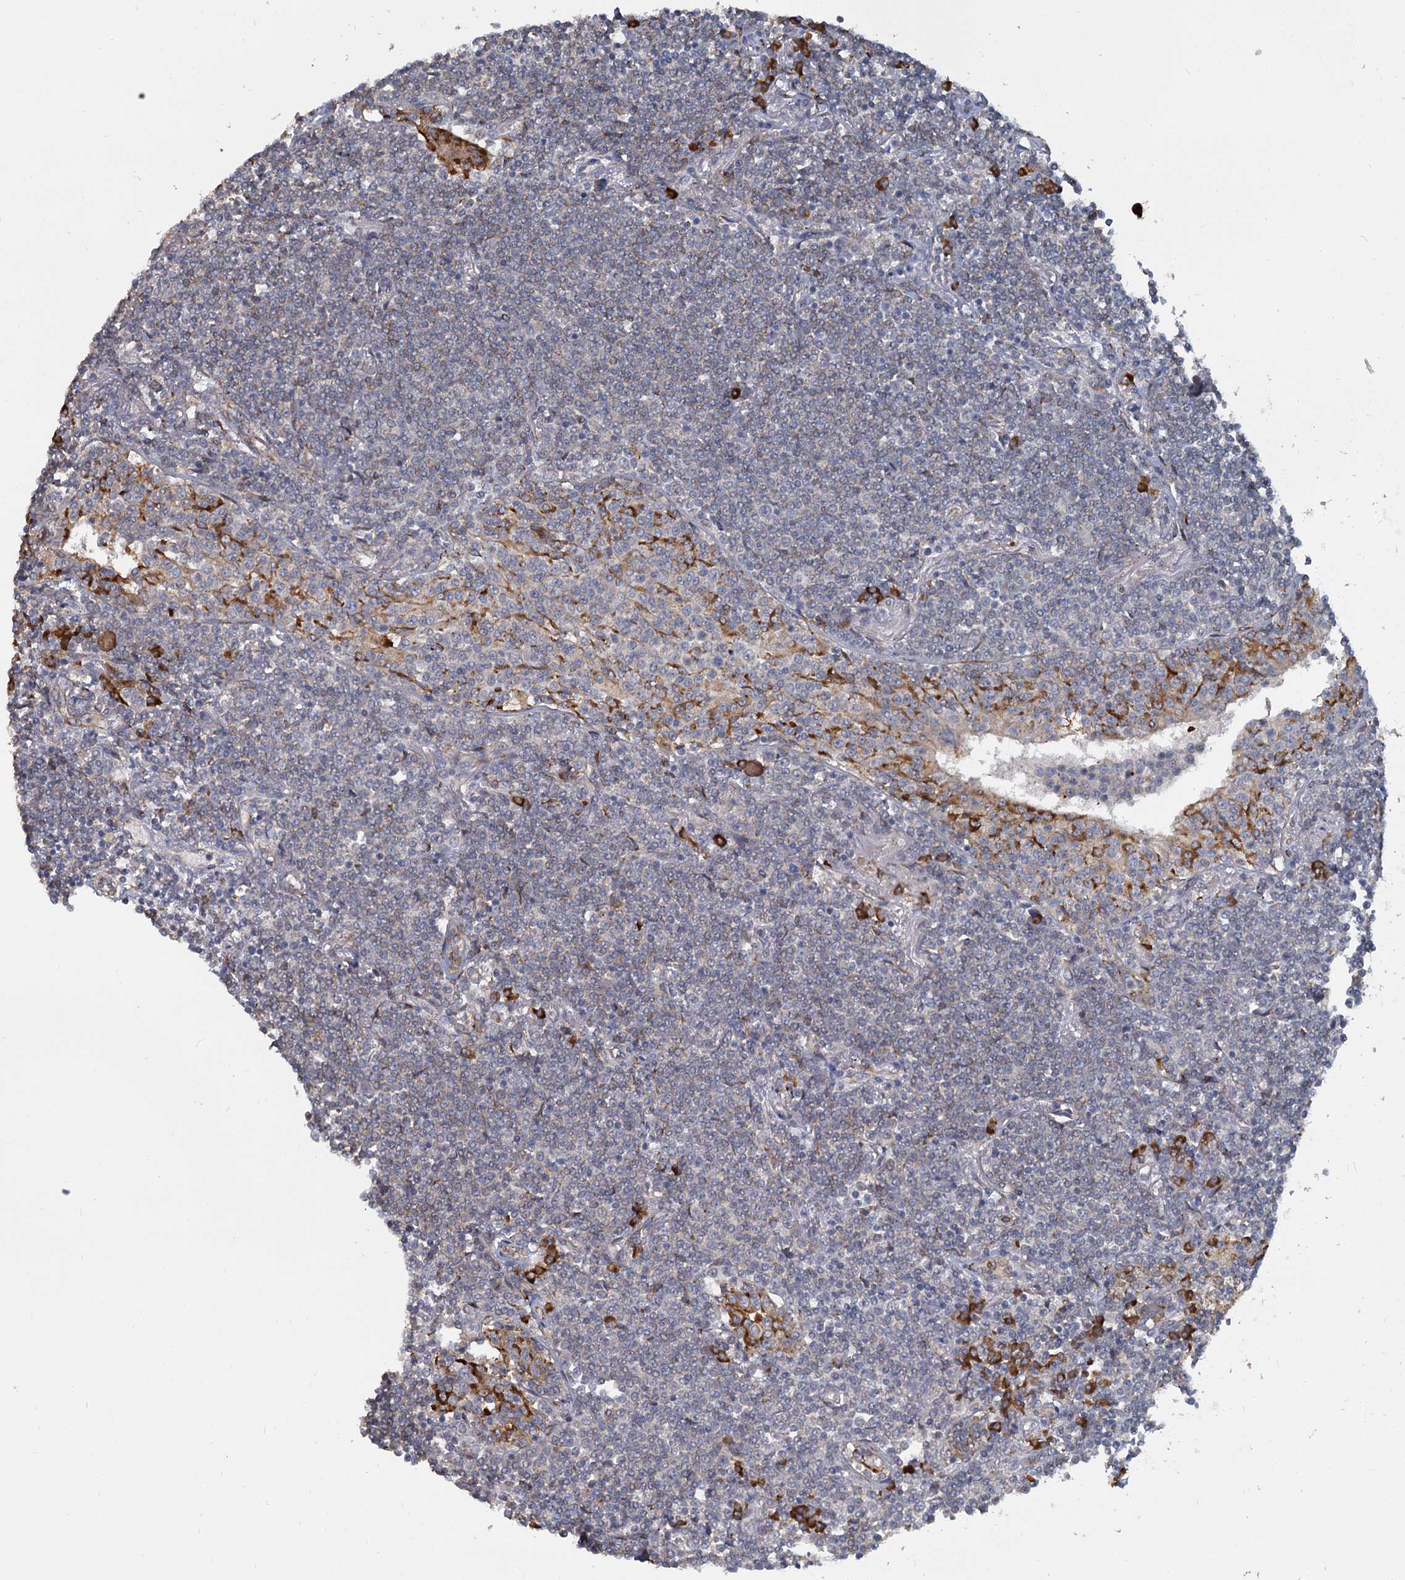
{"staining": {"intensity": "weak", "quantity": "<25%", "location": "cytoplasmic/membranous"}, "tissue": "lymphoma", "cell_type": "Tumor cells", "image_type": "cancer", "snomed": [{"axis": "morphology", "description": "Malignant lymphoma, non-Hodgkin's type, Low grade"}, {"axis": "topography", "description": "Lung"}], "caption": "This is a image of immunohistochemistry (IHC) staining of lymphoma, which shows no positivity in tumor cells. The staining is performed using DAB (3,3'-diaminobenzidine) brown chromogen with nuclei counter-stained in using hematoxylin.", "gene": "LRRC51", "patient": {"sex": "female", "age": 71}}